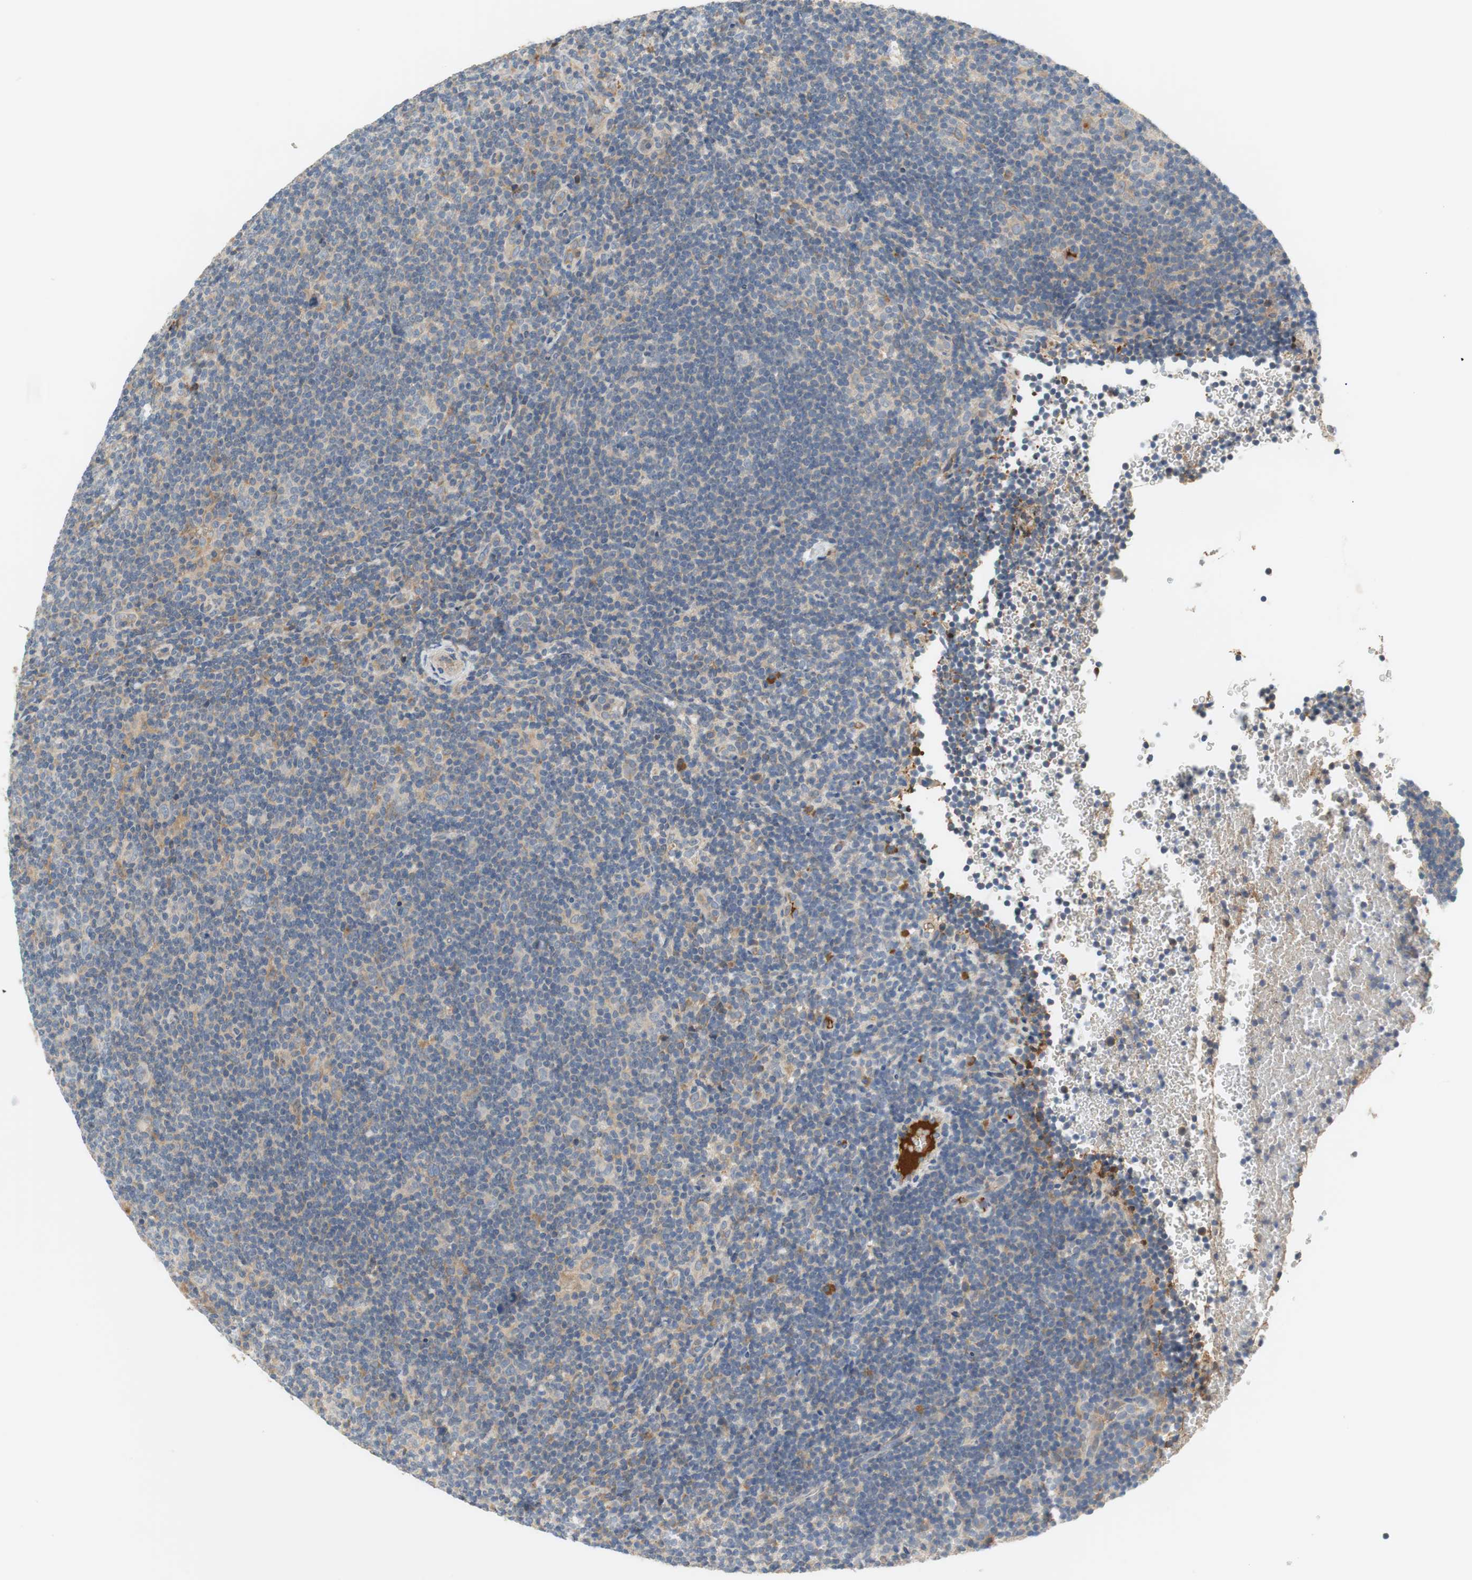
{"staining": {"intensity": "weak", "quantity": ">75%", "location": "cytoplasmic/membranous"}, "tissue": "lymphoma", "cell_type": "Tumor cells", "image_type": "cancer", "snomed": [{"axis": "morphology", "description": "Hodgkin's disease, NOS"}, {"axis": "topography", "description": "Lymph node"}], "caption": "An immunohistochemistry (IHC) photomicrograph of neoplastic tissue is shown. Protein staining in brown shows weak cytoplasmic/membranous positivity in Hodgkin's disease within tumor cells. (Brightfield microscopy of DAB IHC at high magnification).", "gene": "C4A", "patient": {"sex": "female", "age": 57}}